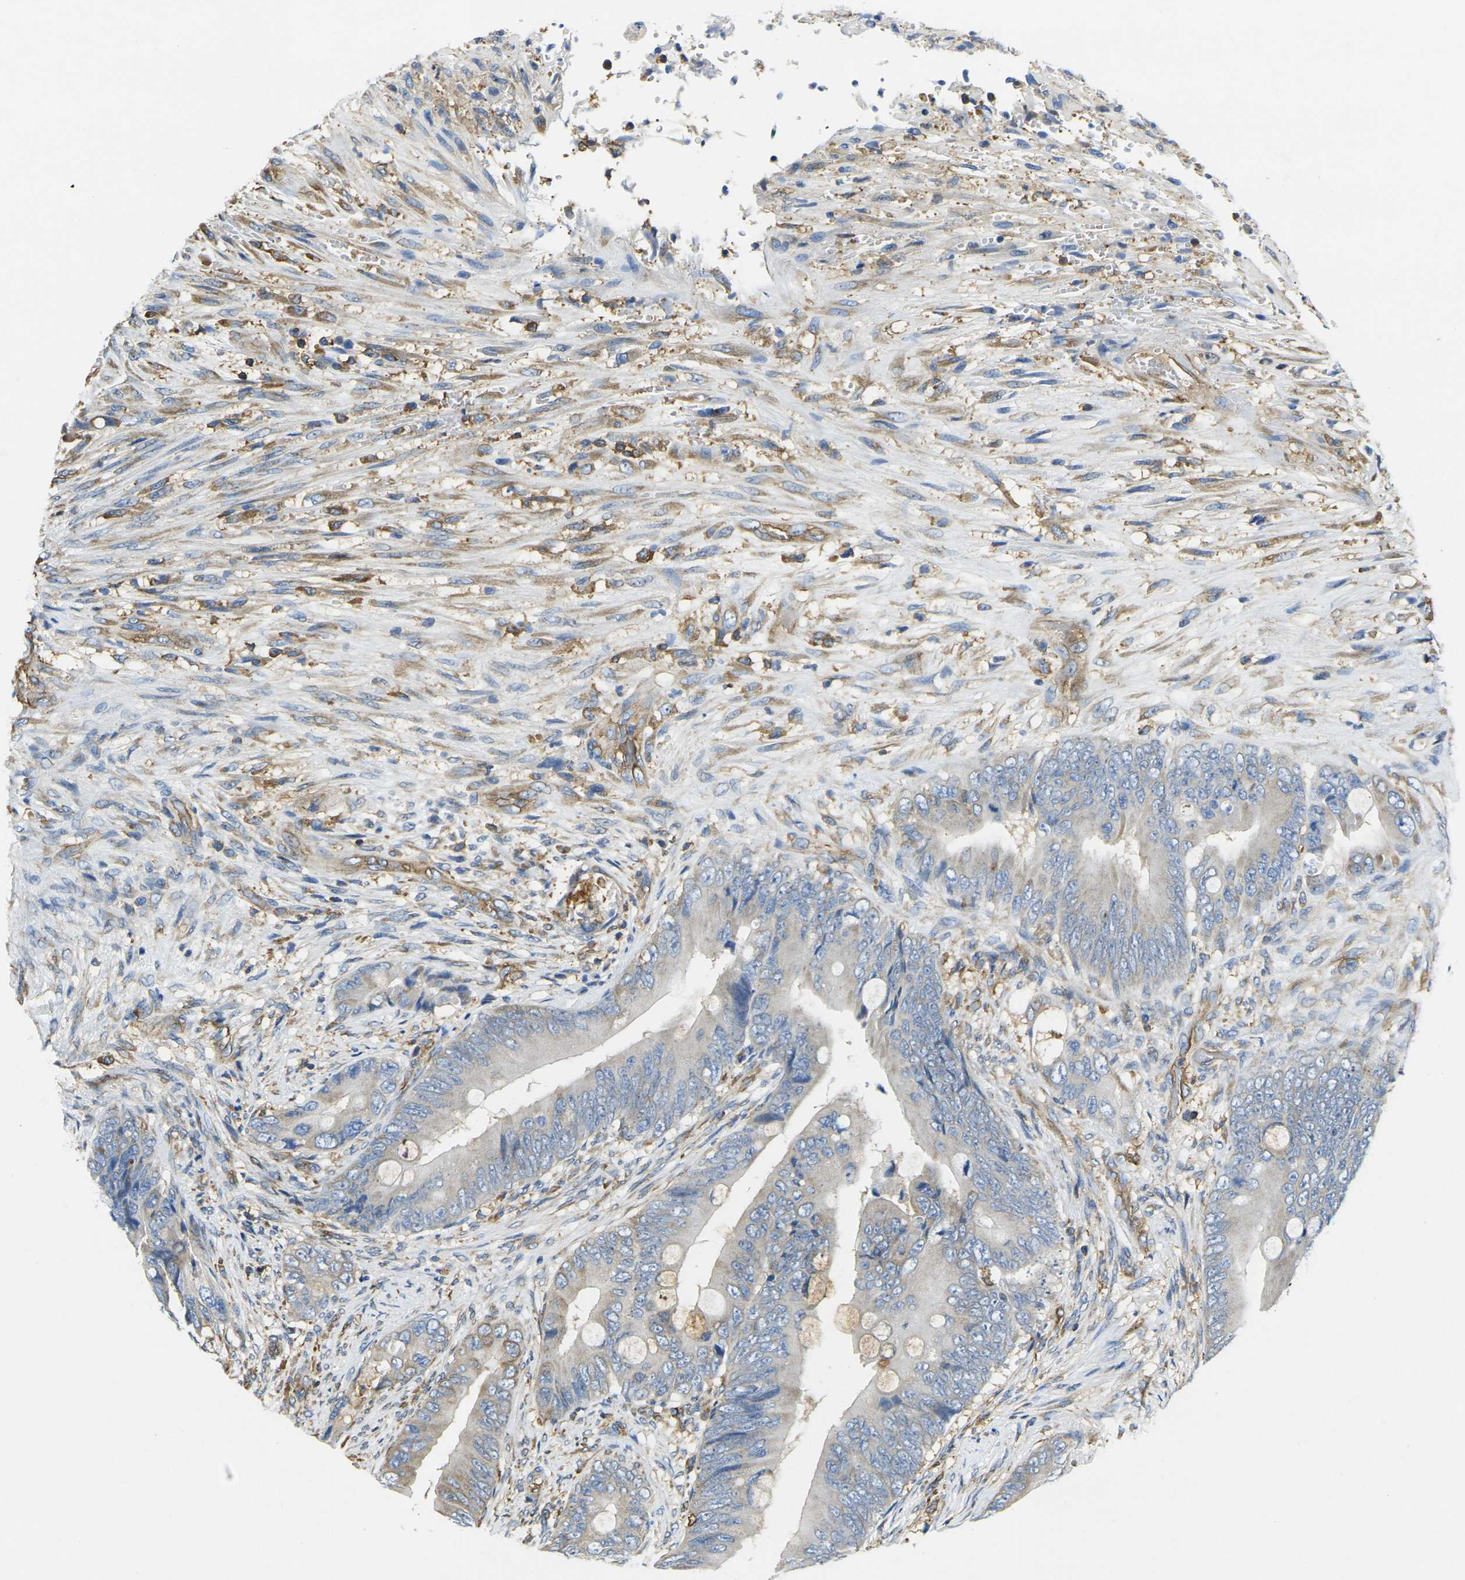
{"staining": {"intensity": "weak", "quantity": "<25%", "location": "cytoplasmic/membranous"}, "tissue": "colorectal cancer", "cell_type": "Tumor cells", "image_type": "cancer", "snomed": [{"axis": "morphology", "description": "Adenocarcinoma, NOS"}, {"axis": "topography", "description": "Rectum"}], "caption": "The photomicrograph shows no significant staining in tumor cells of colorectal adenocarcinoma.", "gene": "FAM110D", "patient": {"sex": "female", "age": 77}}